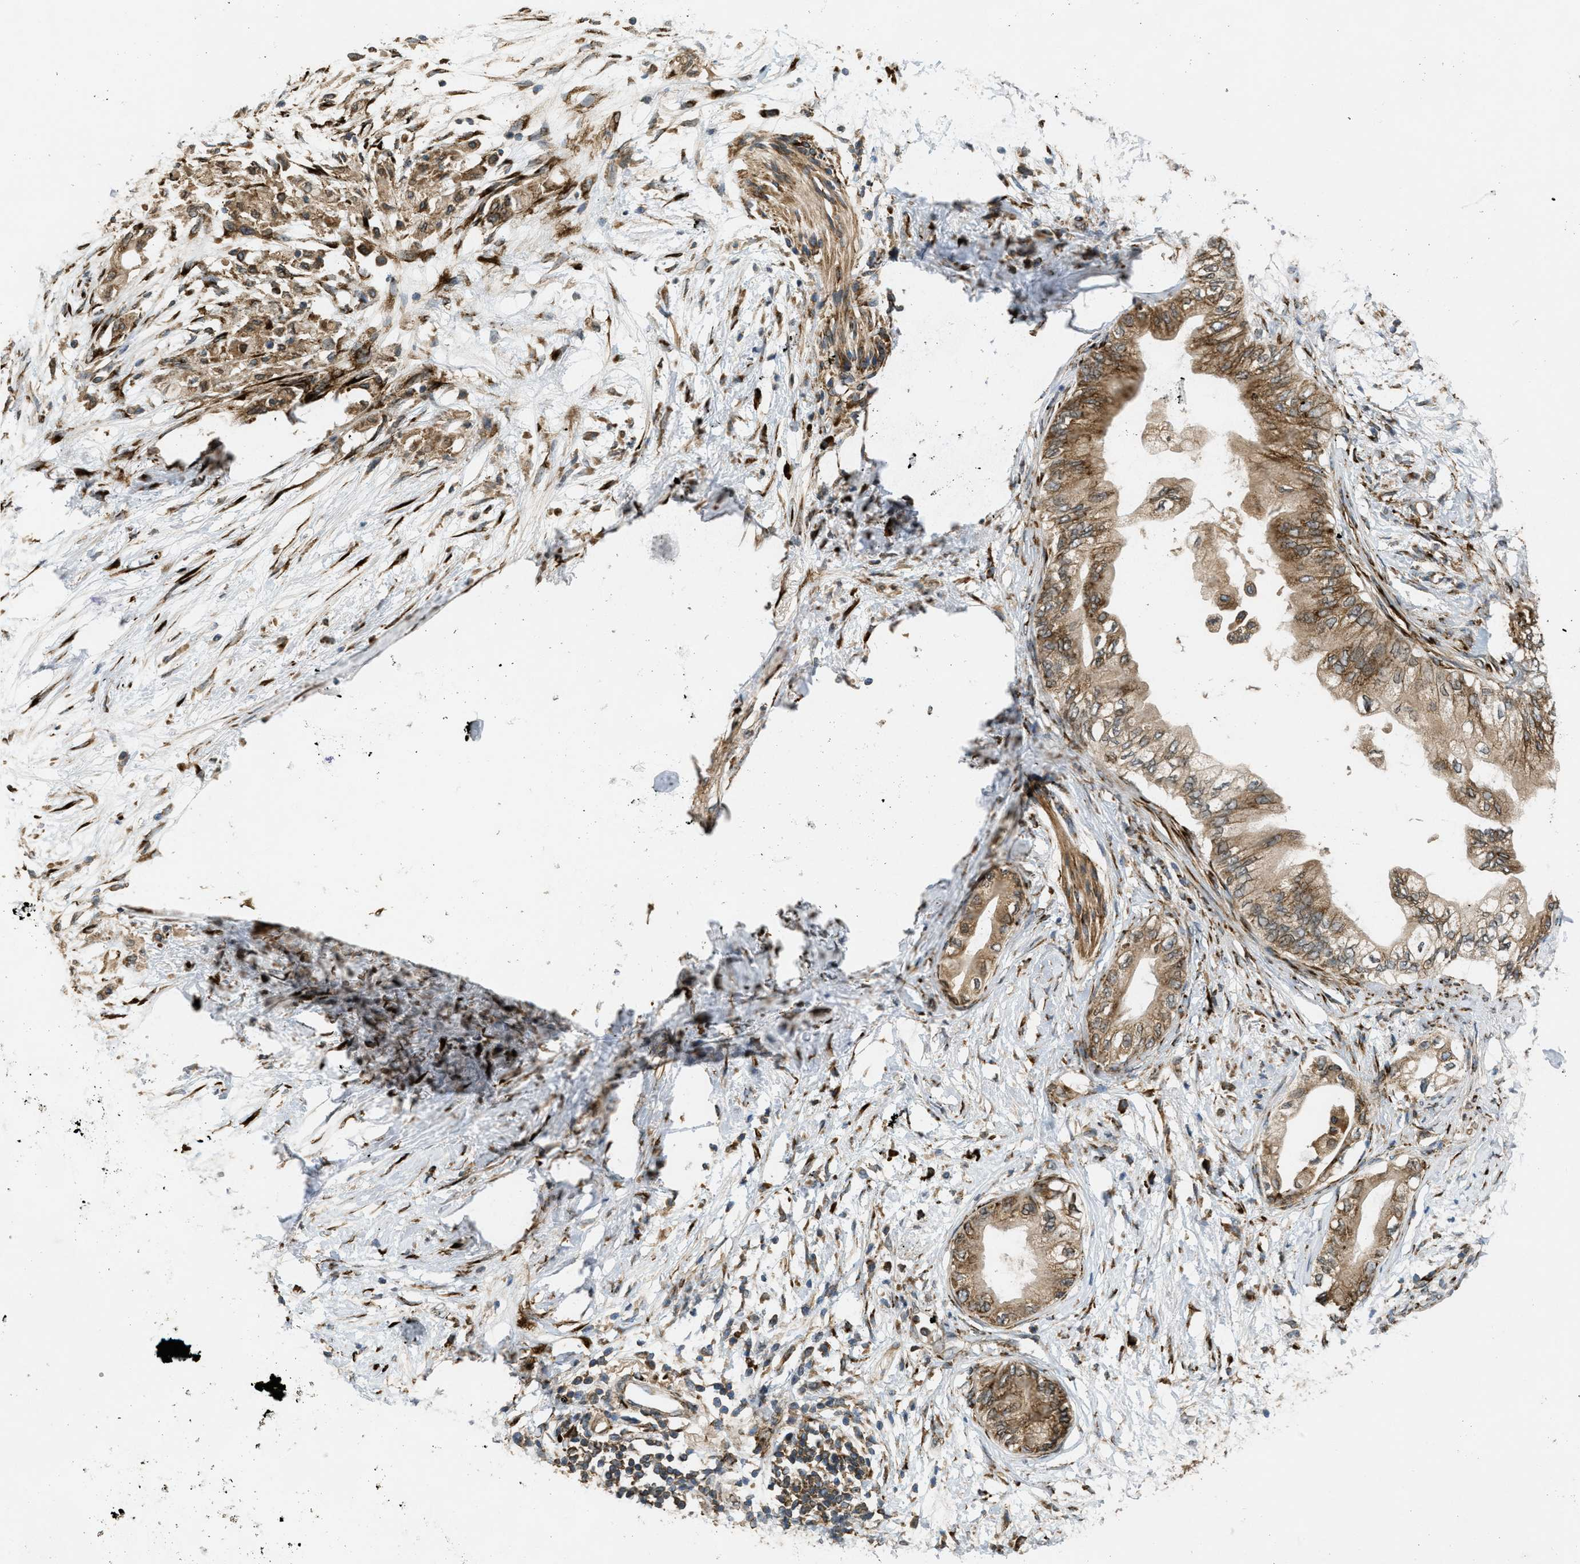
{"staining": {"intensity": "moderate", "quantity": ">75%", "location": "cytoplasmic/membranous"}, "tissue": "pancreatic cancer", "cell_type": "Tumor cells", "image_type": "cancer", "snomed": [{"axis": "morphology", "description": "Normal tissue, NOS"}, {"axis": "morphology", "description": "Adenocarcinoma, NOS"}, {"axis": "topography", "description": "Pancreas"}, {"axis": "topography", "description": "Duodenum"}], "caption": "High-power microscopy captured an immunohistochemistry photomicrograph of pancreatic adenocarcinoma, revealing moderate cytoplasmic/membranous staining in about >75% of tumor cells.", "gene": "PCDH18", "patient": {"sex": "female", "age": 60}}